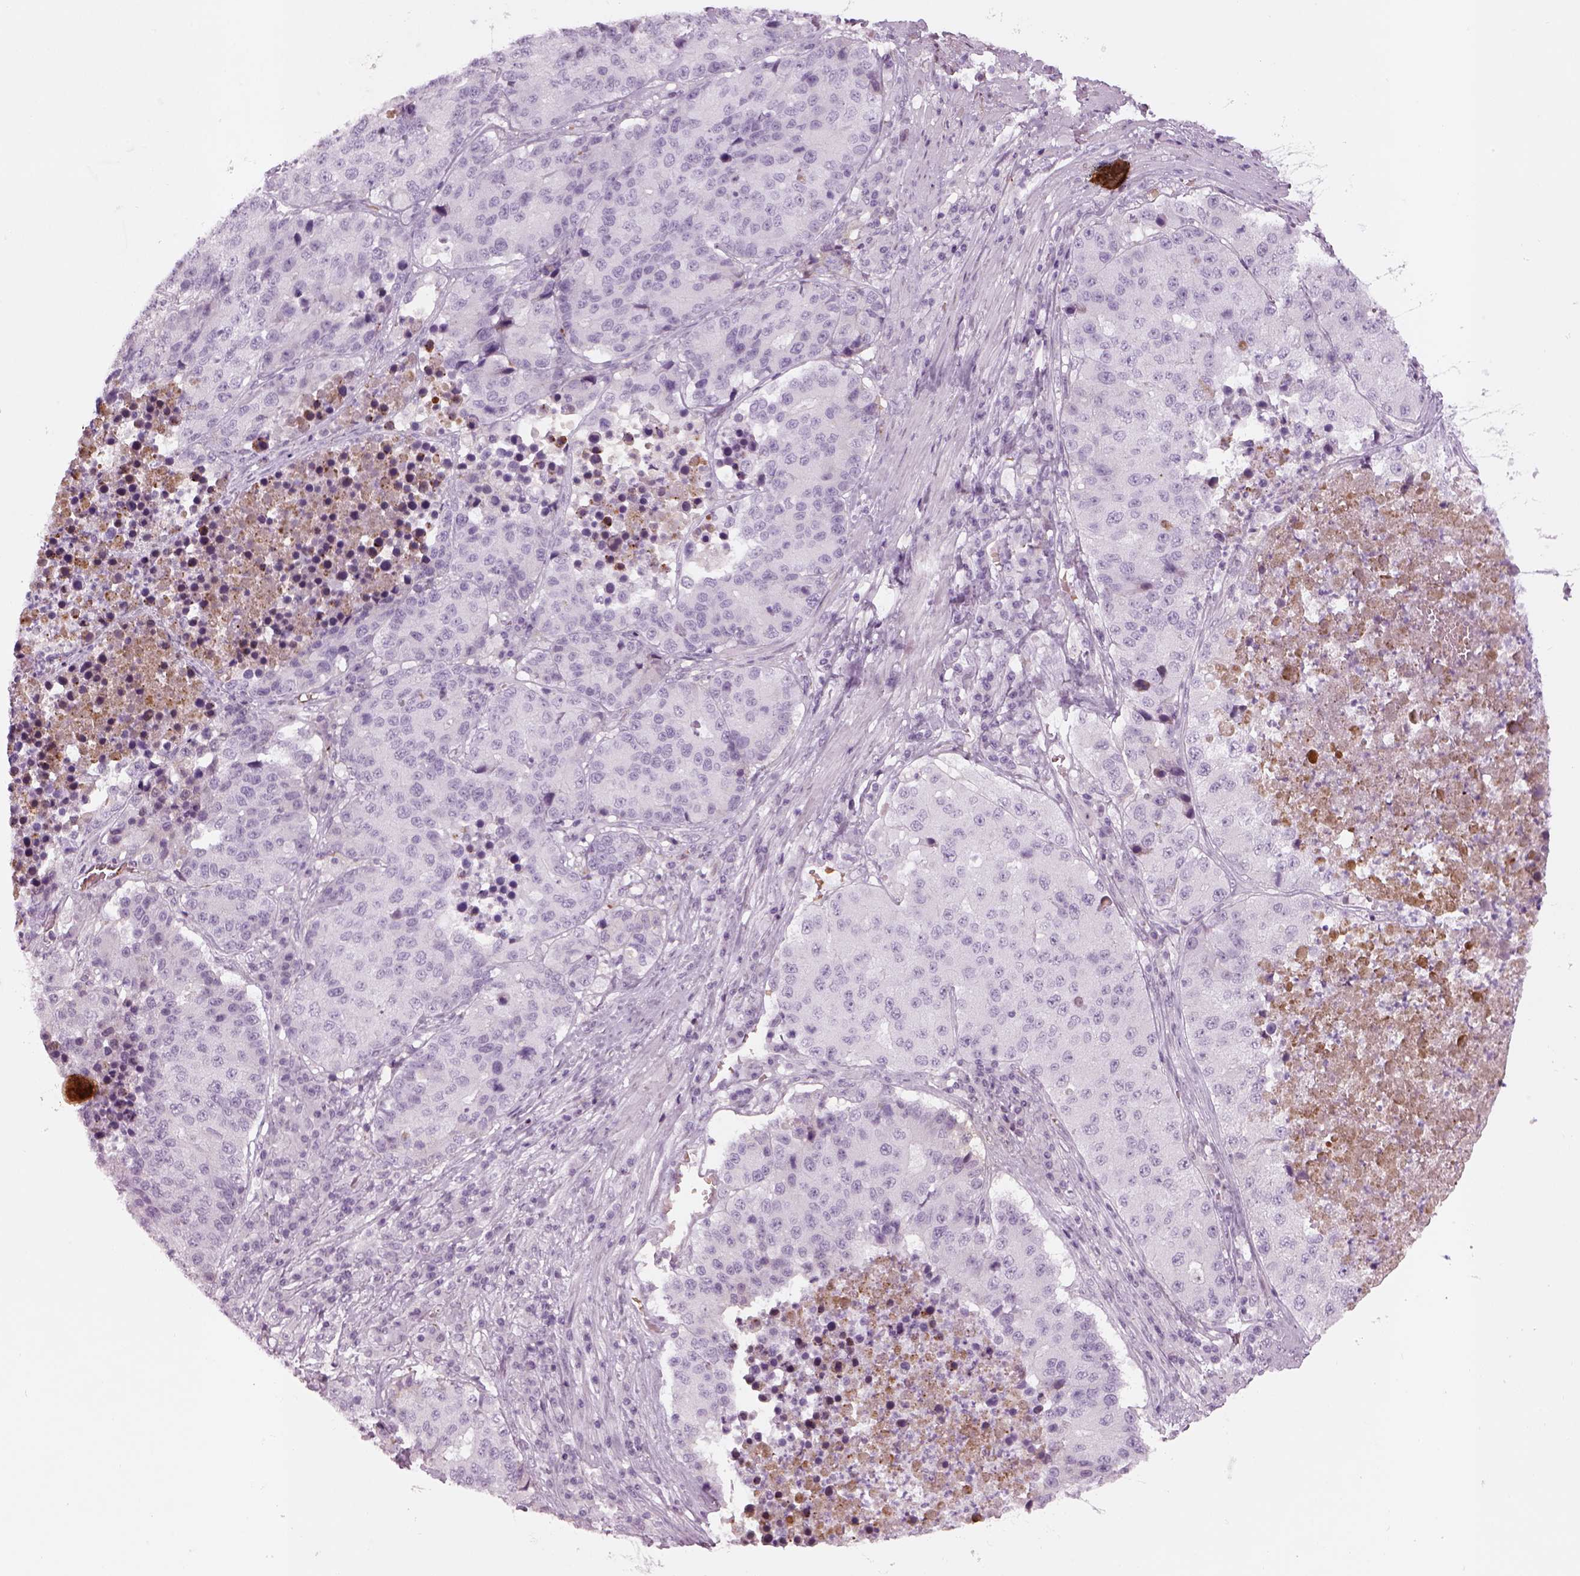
{"staining": {"intensity": "negative", "quantity": "none", "location": "none"}, "tissue": "stomach cancer", "cell_type": "Tumor cells", "image_type": "cancer", "snomed": [{"axis": "morphology", "description": "Adenocarcinoma, NOS"}, {"axis": "topography", "description": "Stomach"}], "caption": "DAB immunohistochemical staining of stomach cancer (adenocarcinoma) reveals no significant positivity in tumor cells.", "gene": "PABPC1L2B", "patient": {"sex": "male", "age": 71}}